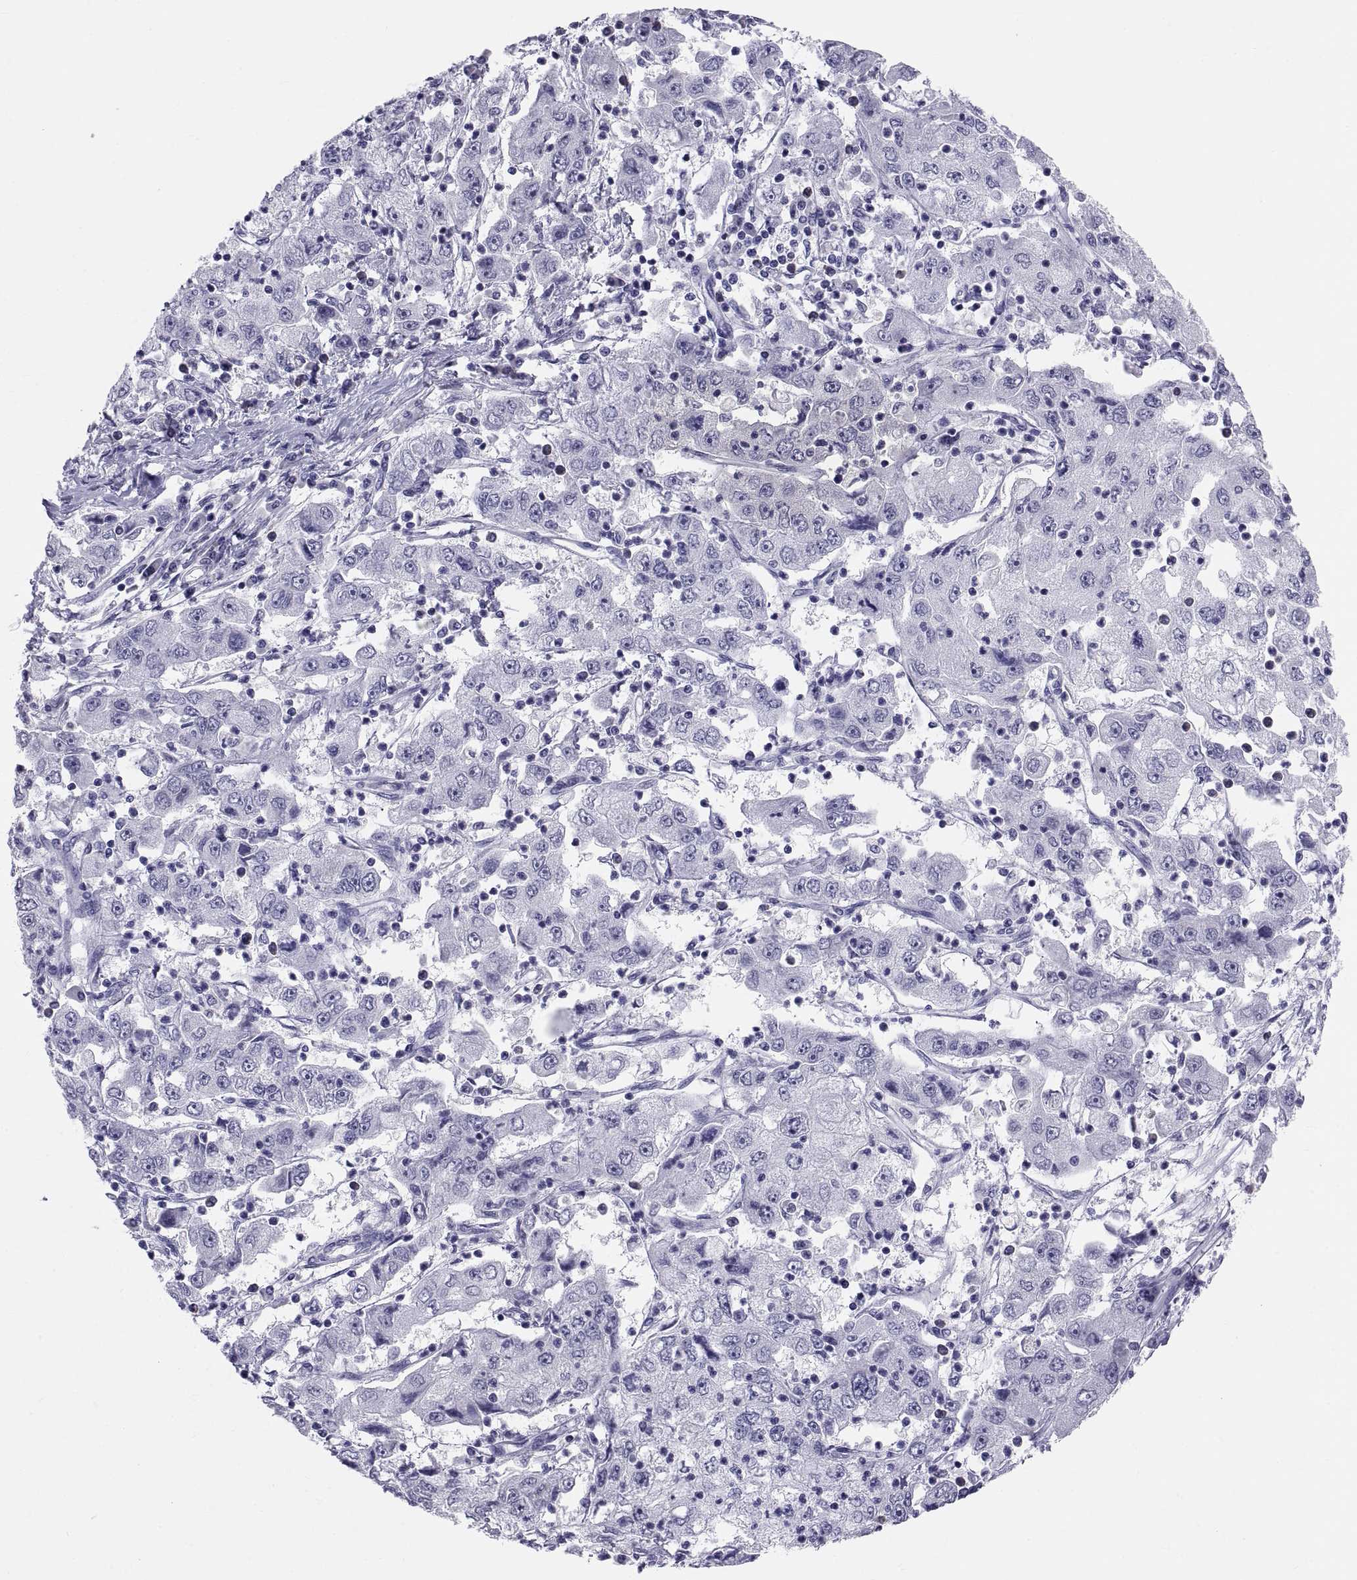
{"staining": {"intensity": "negative", "quantity": "none", "location": "none"}, "tissue": "cervical cancer", "cell_type": "Tumor cells", "image_type": "cancer", "snomed": [{"axis": "morphology", "description": "Squamous cell carcinoma, NOS"}, {"axis": "topography", "description": "Cervix"}], "caption": "An immunohistochemistry image of cervical squamous cell carcinoma is shown. There is no staining in tumor cells of cervical squamous cell carcinoma.", "gene": "FAM170A", "patient": {"sex": "female", "age": 36}}